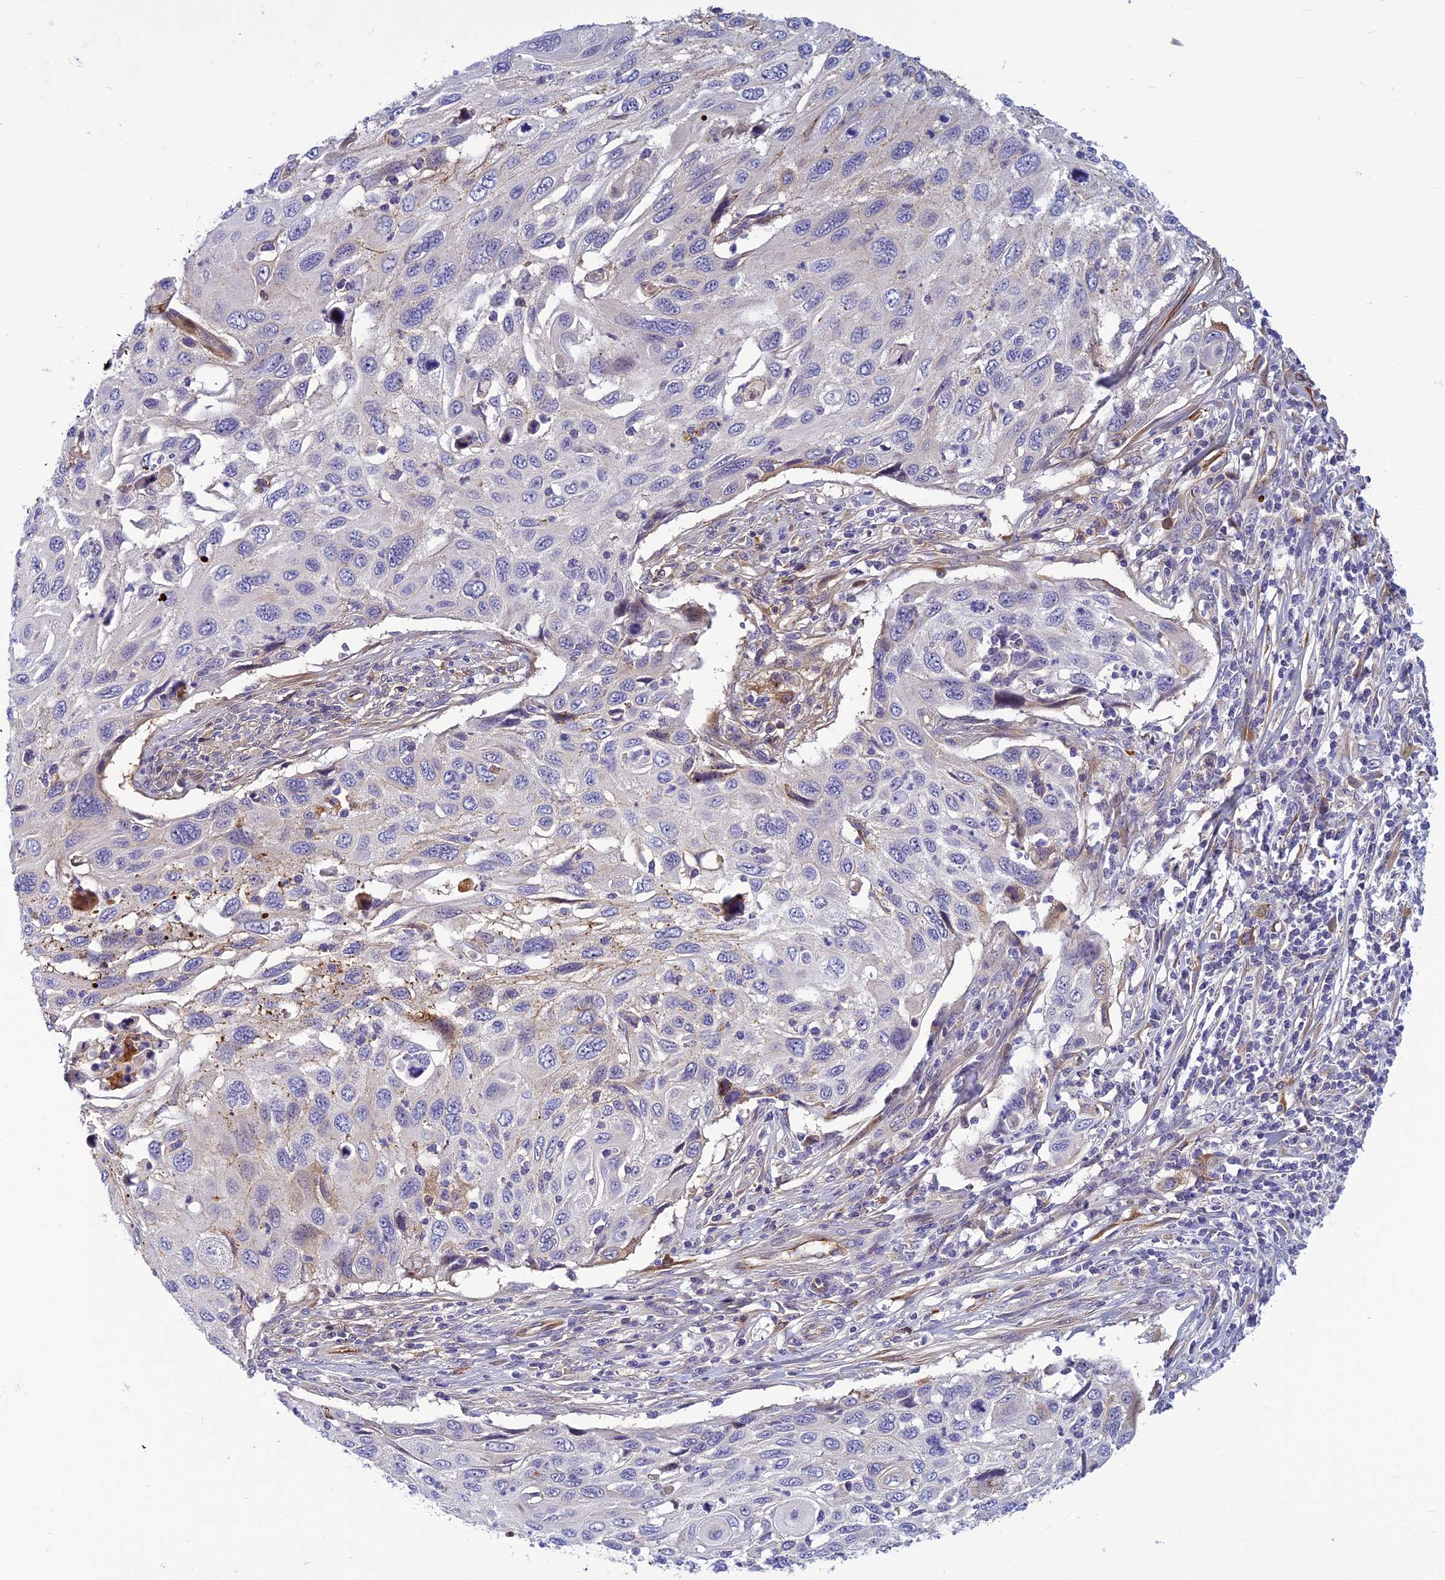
{"staining": {"intensity": "negative", "quantity": "none", "location": "none"}, "tissue": "cervical cancer", "cell_type": "Tumor cells", "image_type": "cancer", "snomed": [{"axis": "morphology", "description": "Squamous cell carcinoma, NOS"}, {"axis": "topography", "description": "Cervix"}], "caption": "High power microscopy photomicrograph of an IHC histopathology image of cervical squamous cell carcinoma, revealing no significant positivity in tumor cells.", "gene": "CLEC11A", "patient": {"sex": "female", "age": 70}}